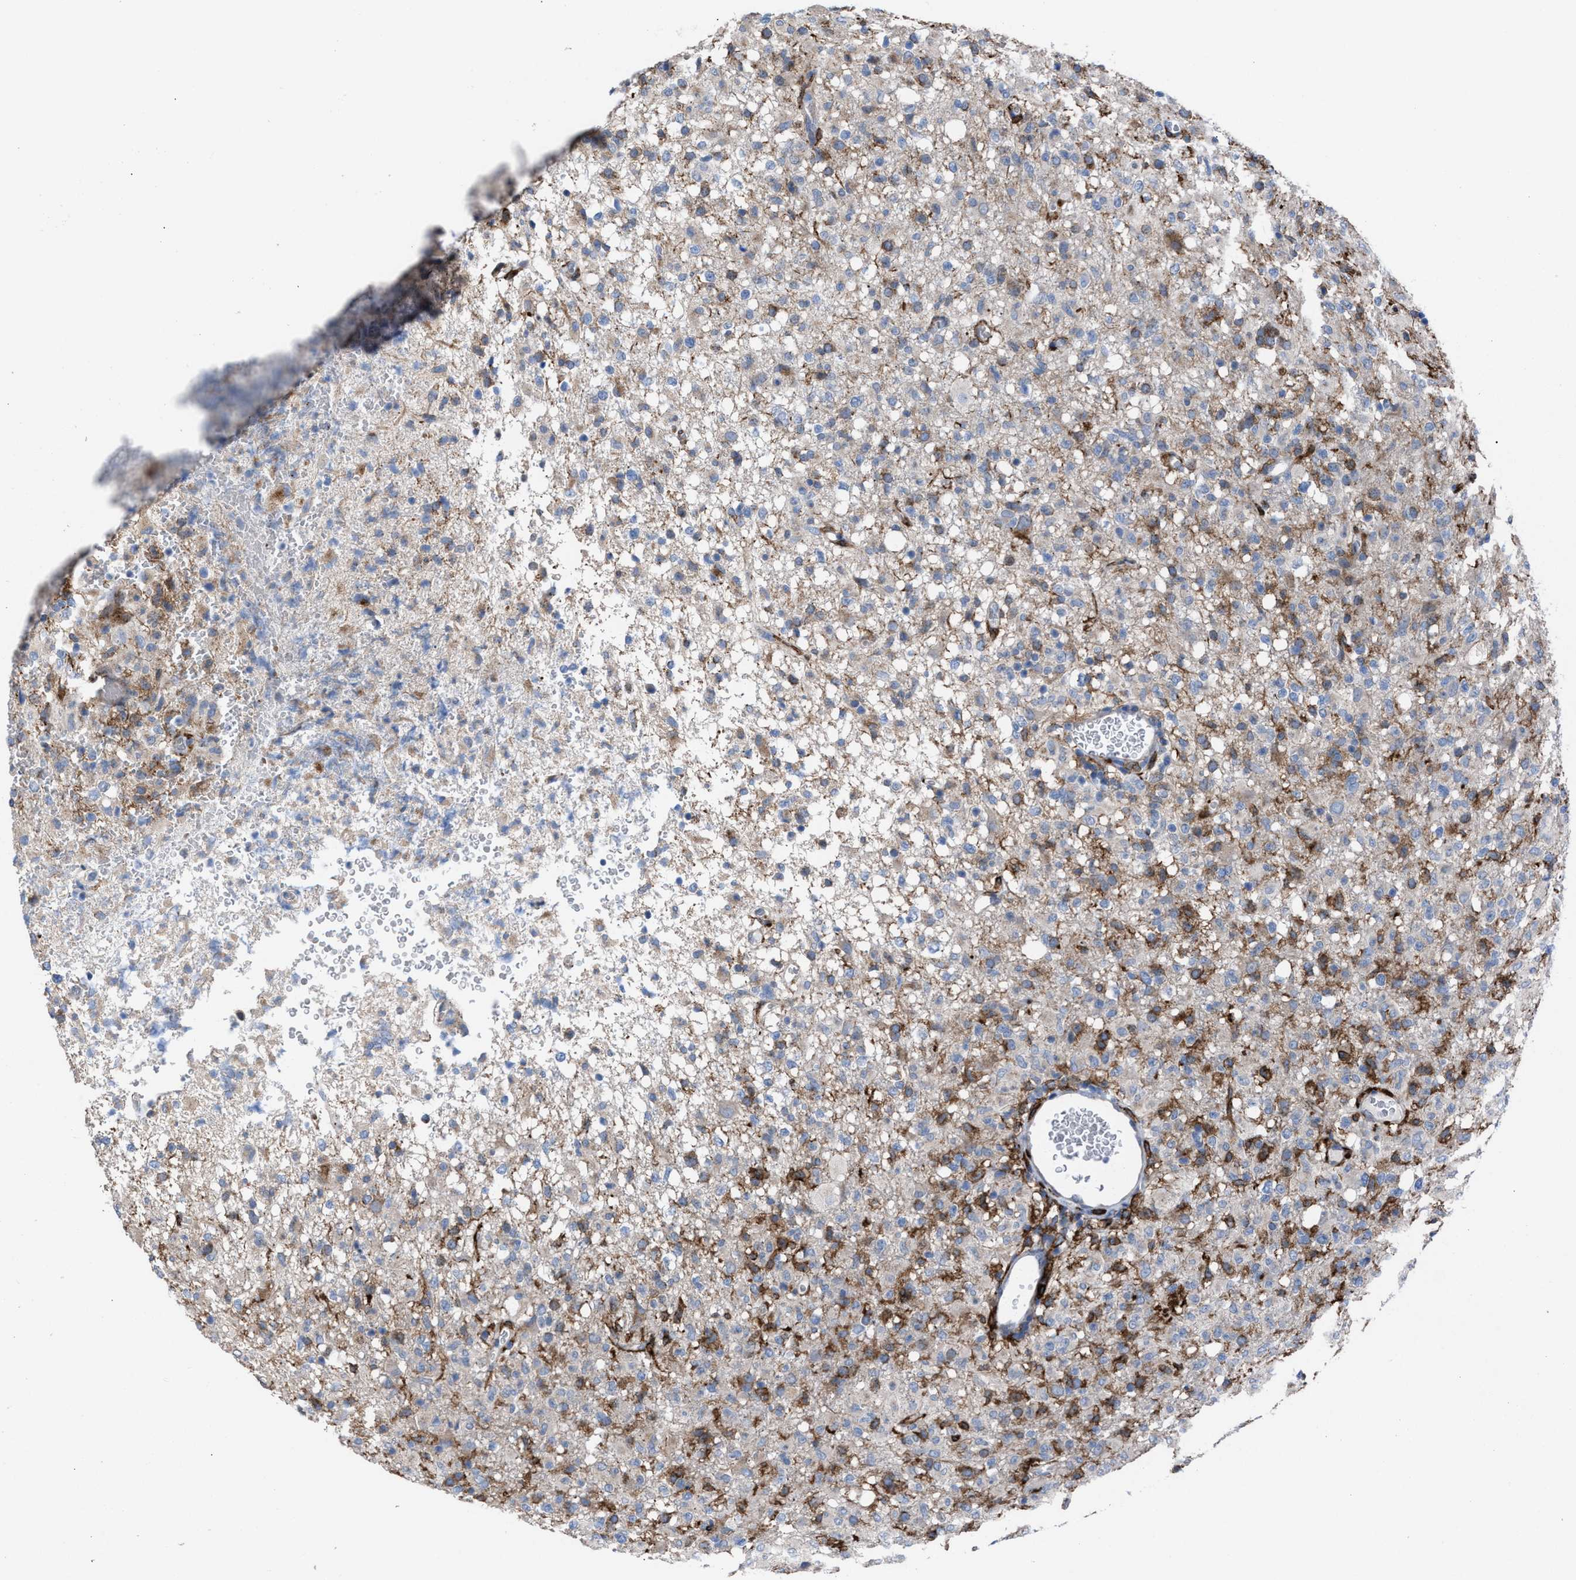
{"staining": {"intensity": "negative", "quantity": "none", "location": "none"}, "tissue": "glioma", "cell_type": "Tumor cells", "image_type": "cancer", "snomed": [{"axis": "morphology", "description": "Glioma, malignant, High grade"}, {"axis": "topography", "description": "Brain"}], "caption": "IHC photomicrograph of neoplastic tissue: human malignant glioma (high-grade) stained with DAB shows no significant protein staining in tumor cells.", "gene": "SLC47A1", "patient": {"sex": "female", "age": 57}}